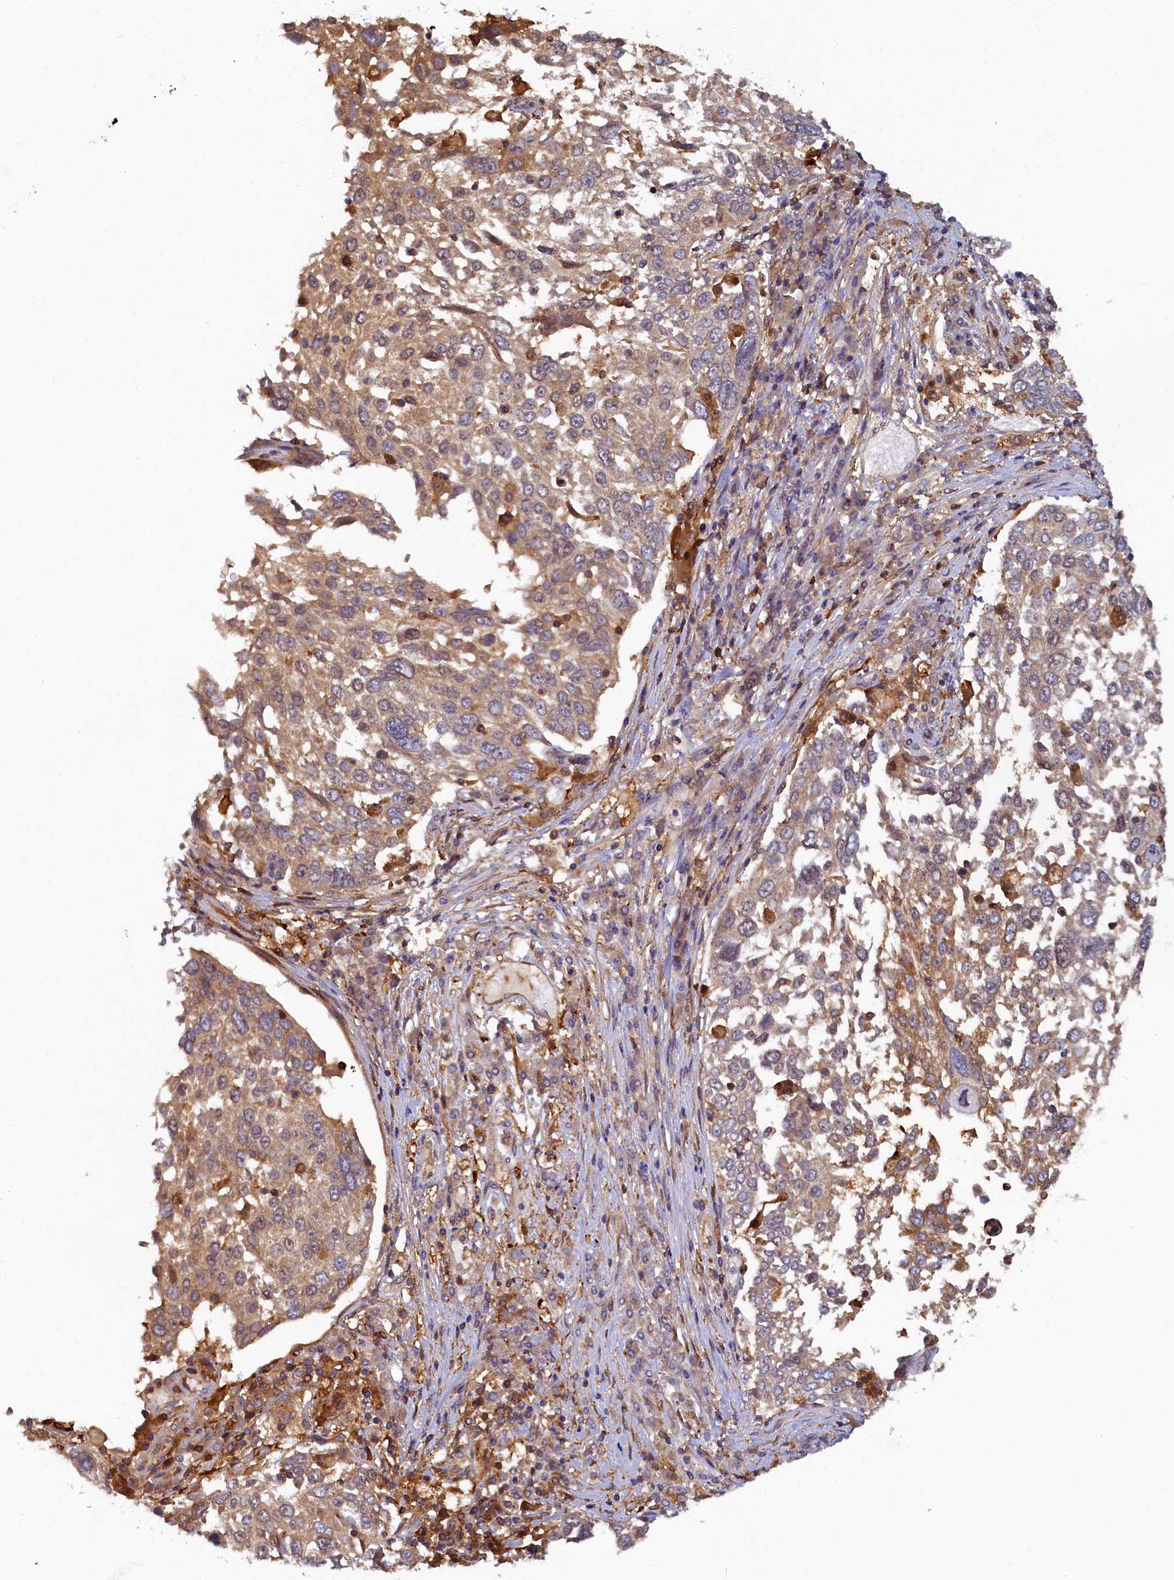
{"staining": {"intensity": "moderate", "quantity": ">75%", "location": "cytoplasmic/membranous"}, "tissue": "lung cancer", "cell_type": "Tumor cells", "image_type": "cancer", "snomed": [{"axis": "morphology", "description": "Squamous cell carcinoma, NOS"}, {"axis": "topography", "description": "Lung"}], "caption": "The image shows staining of lung squamous cell carcinoma, revealing moderate cytoplasmic/membranous protein expression (brown color) within tumor cells.", "gene": "TIMM8B", "patient": {"sex": "male", "age": 65}}